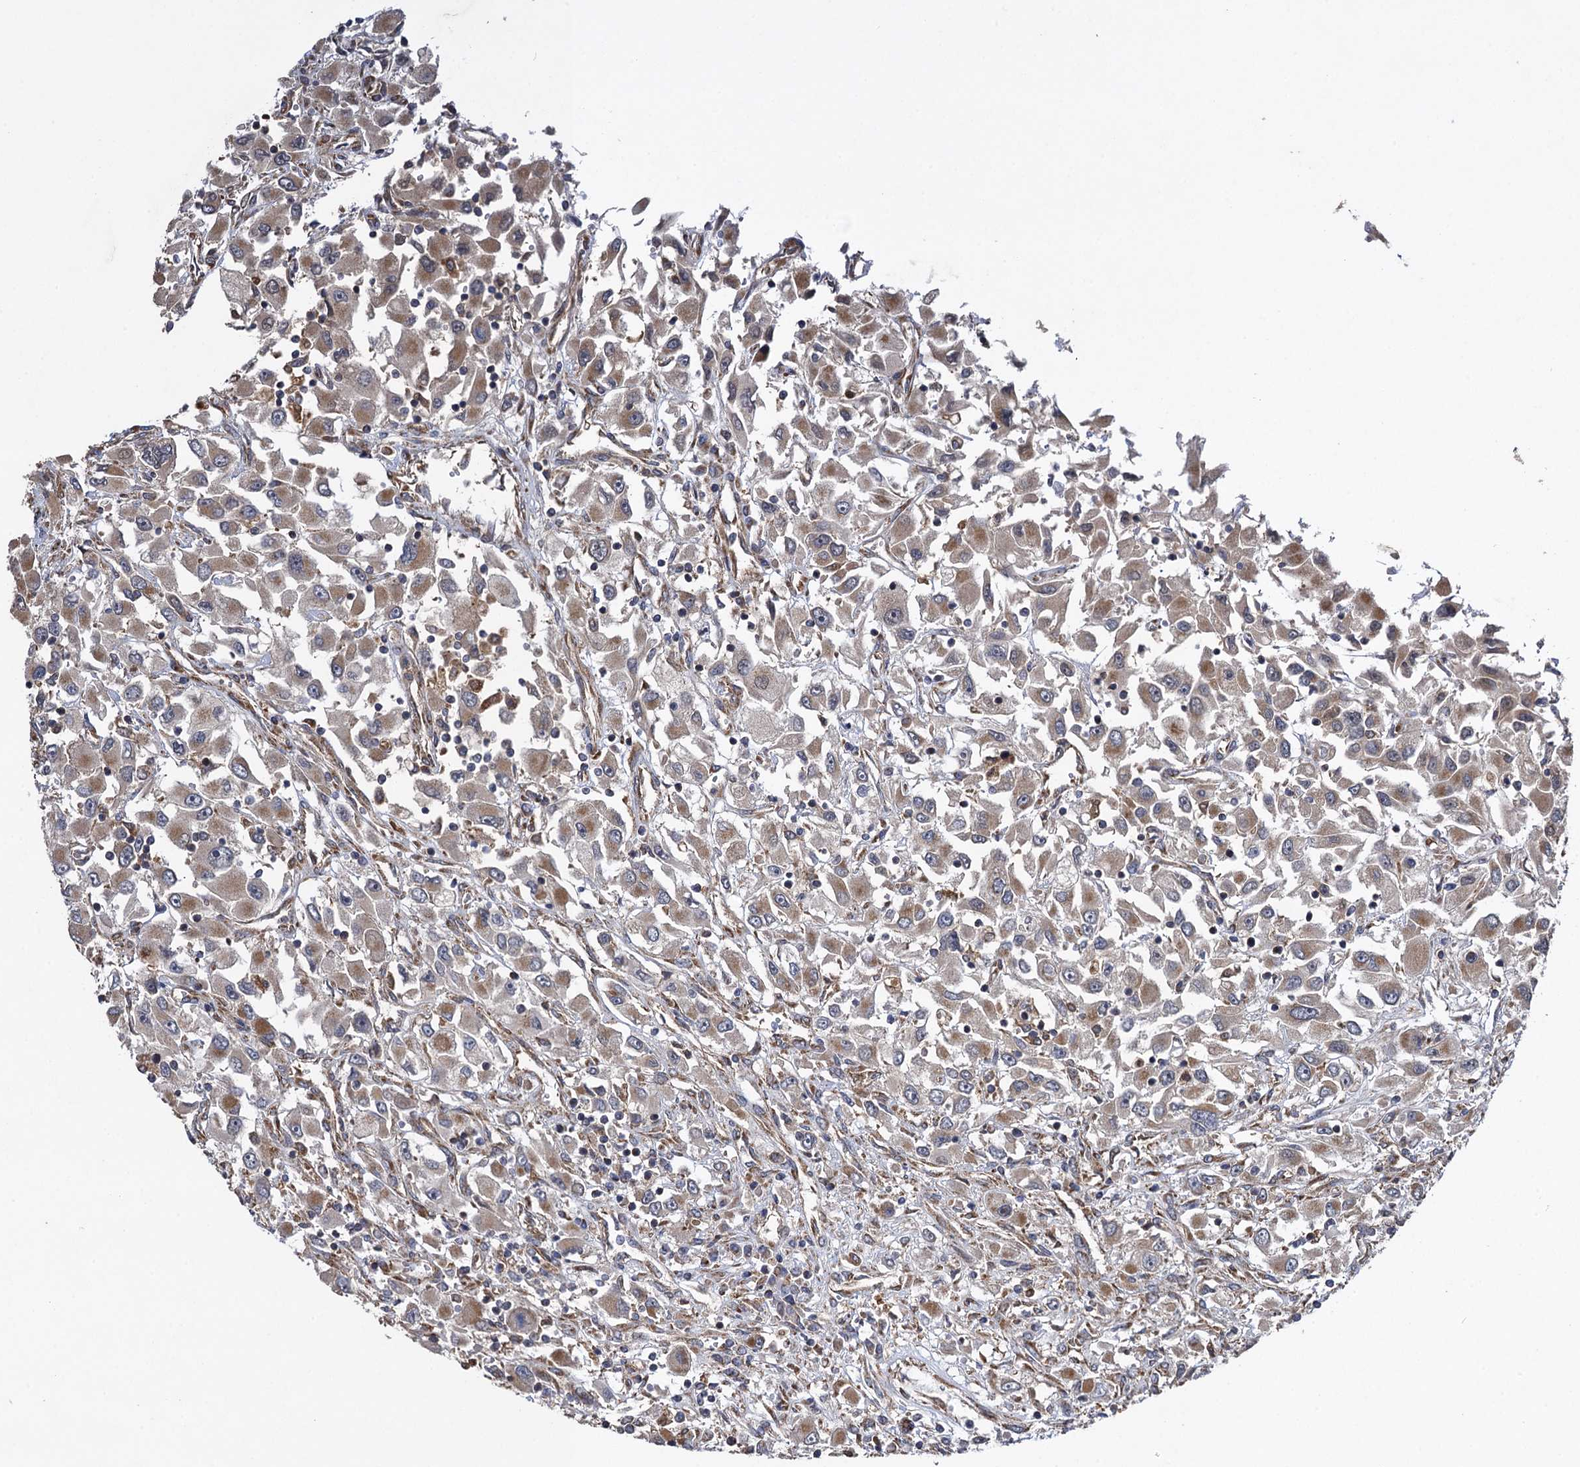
{"staining": {"intensity": "moderate", "quantity": "25%-75%", "location": "cytoplasmic/membranous"}, "tissue": "renal cancer", "cell_type": "Tumor cells", "image_type": "cancer", "snomed": [{"axis": "morphology", "description": "Adenocarcinoma, NOS"}, {"axis": "topography", "description": "Kidney"}], "caption": "Adenocarcinoma (renal) stained with a protein marker exhibits moderate staining in tumor cells.", "gene": "HAUS1", "patient": {"sex": "female", "age": 52}}